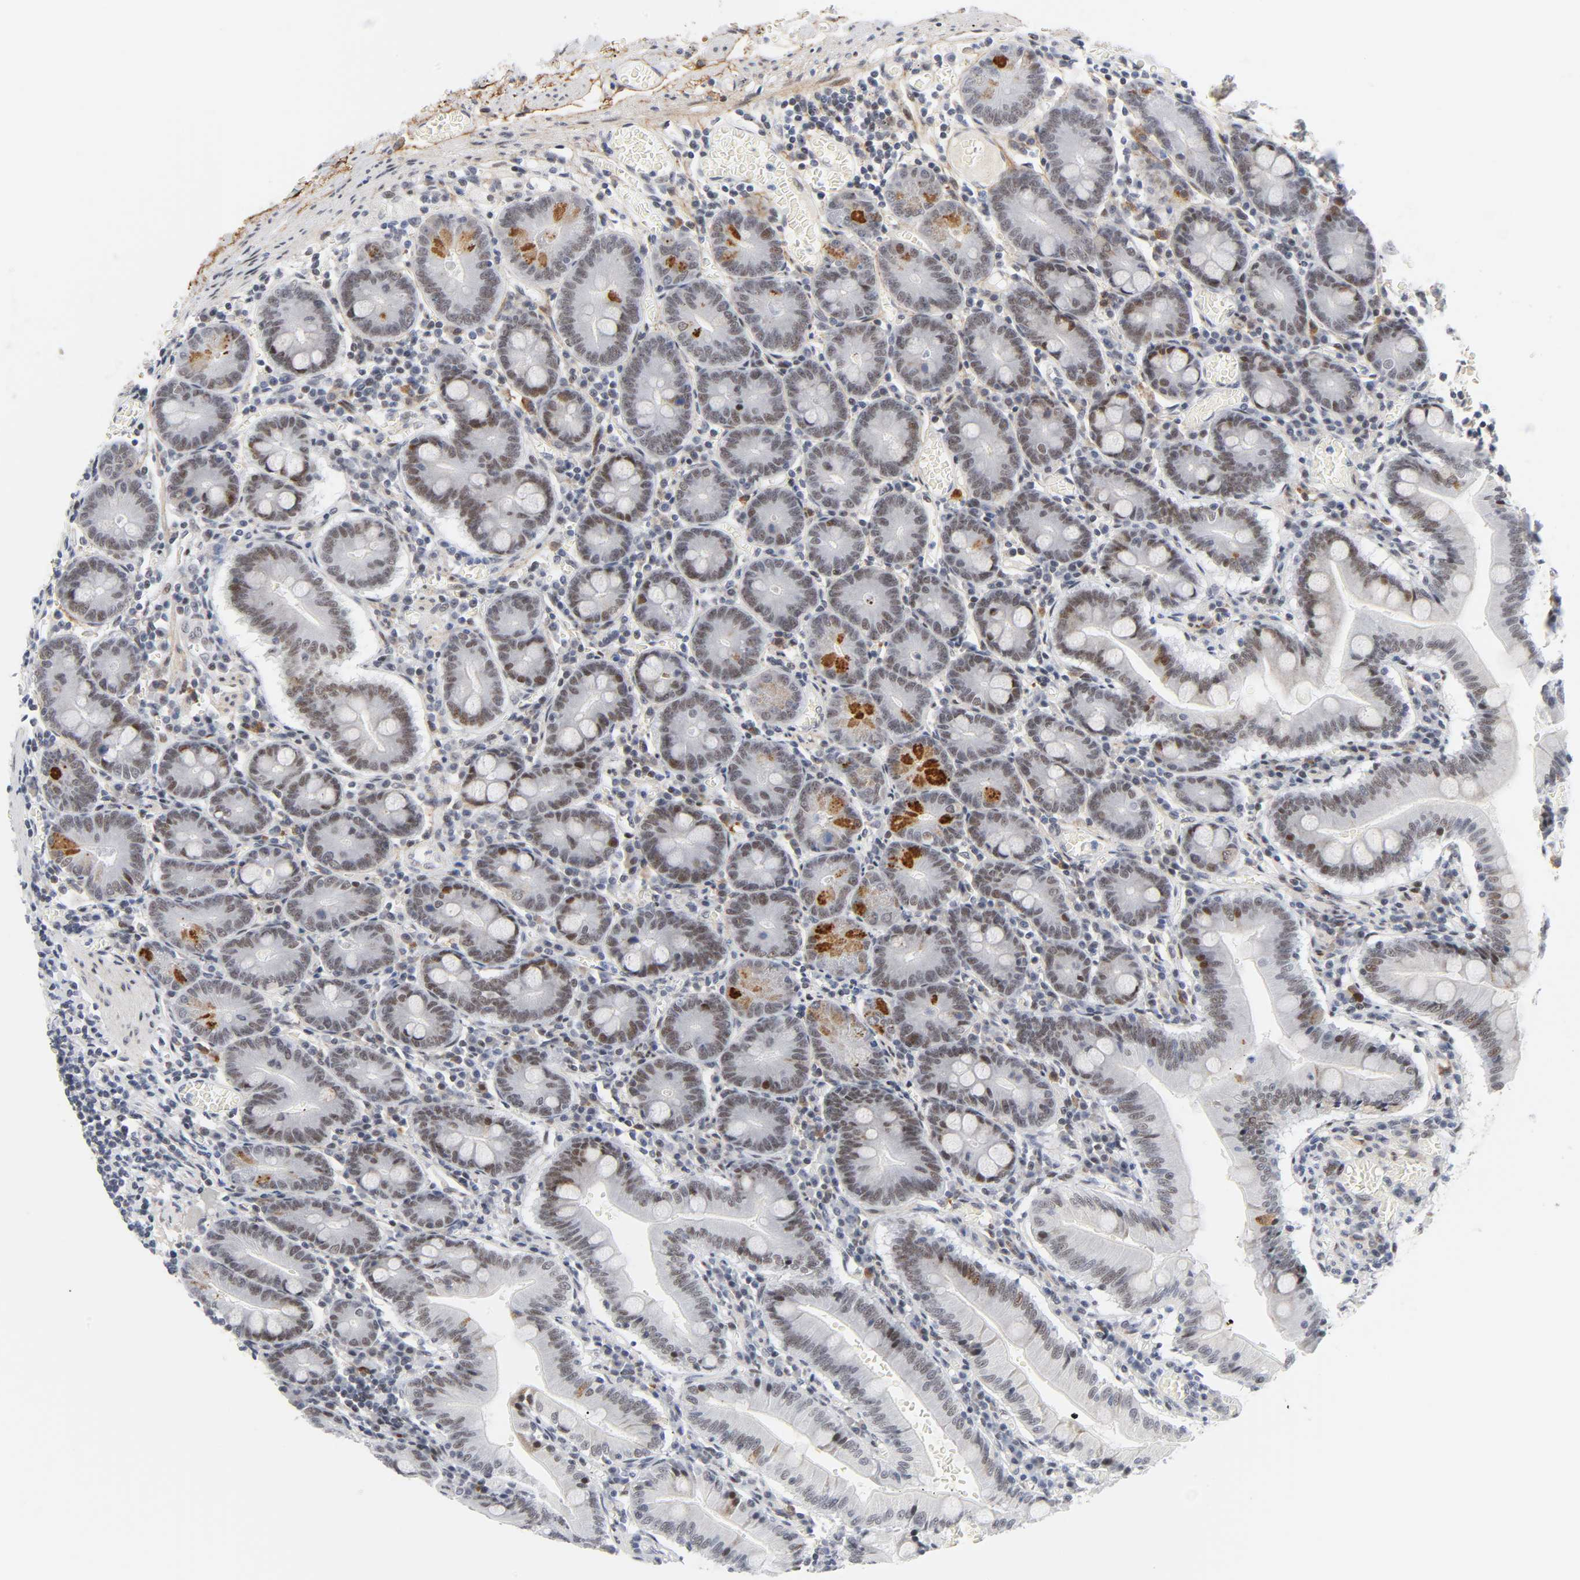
{"staining": {"intensity": "moderate", "quantity": ">75%", "location": "nuclear"}, "tissue": "small intestine", "cell_type": "Glandular cells", "image_type": "normal", "snomed": [{"axis": "morphology", "description": "Normal tissue, NOS"}, {"axis": "topography", "description": "Small intestine"}], "caption": "This is an image of immunohistochemistry (IHC) staining of unremarkable small intestine, which shows moderate staining in the nuclear of glandular cells.", "gene": "DIDO1", "patient": {"sex": "male", "age": 71}}